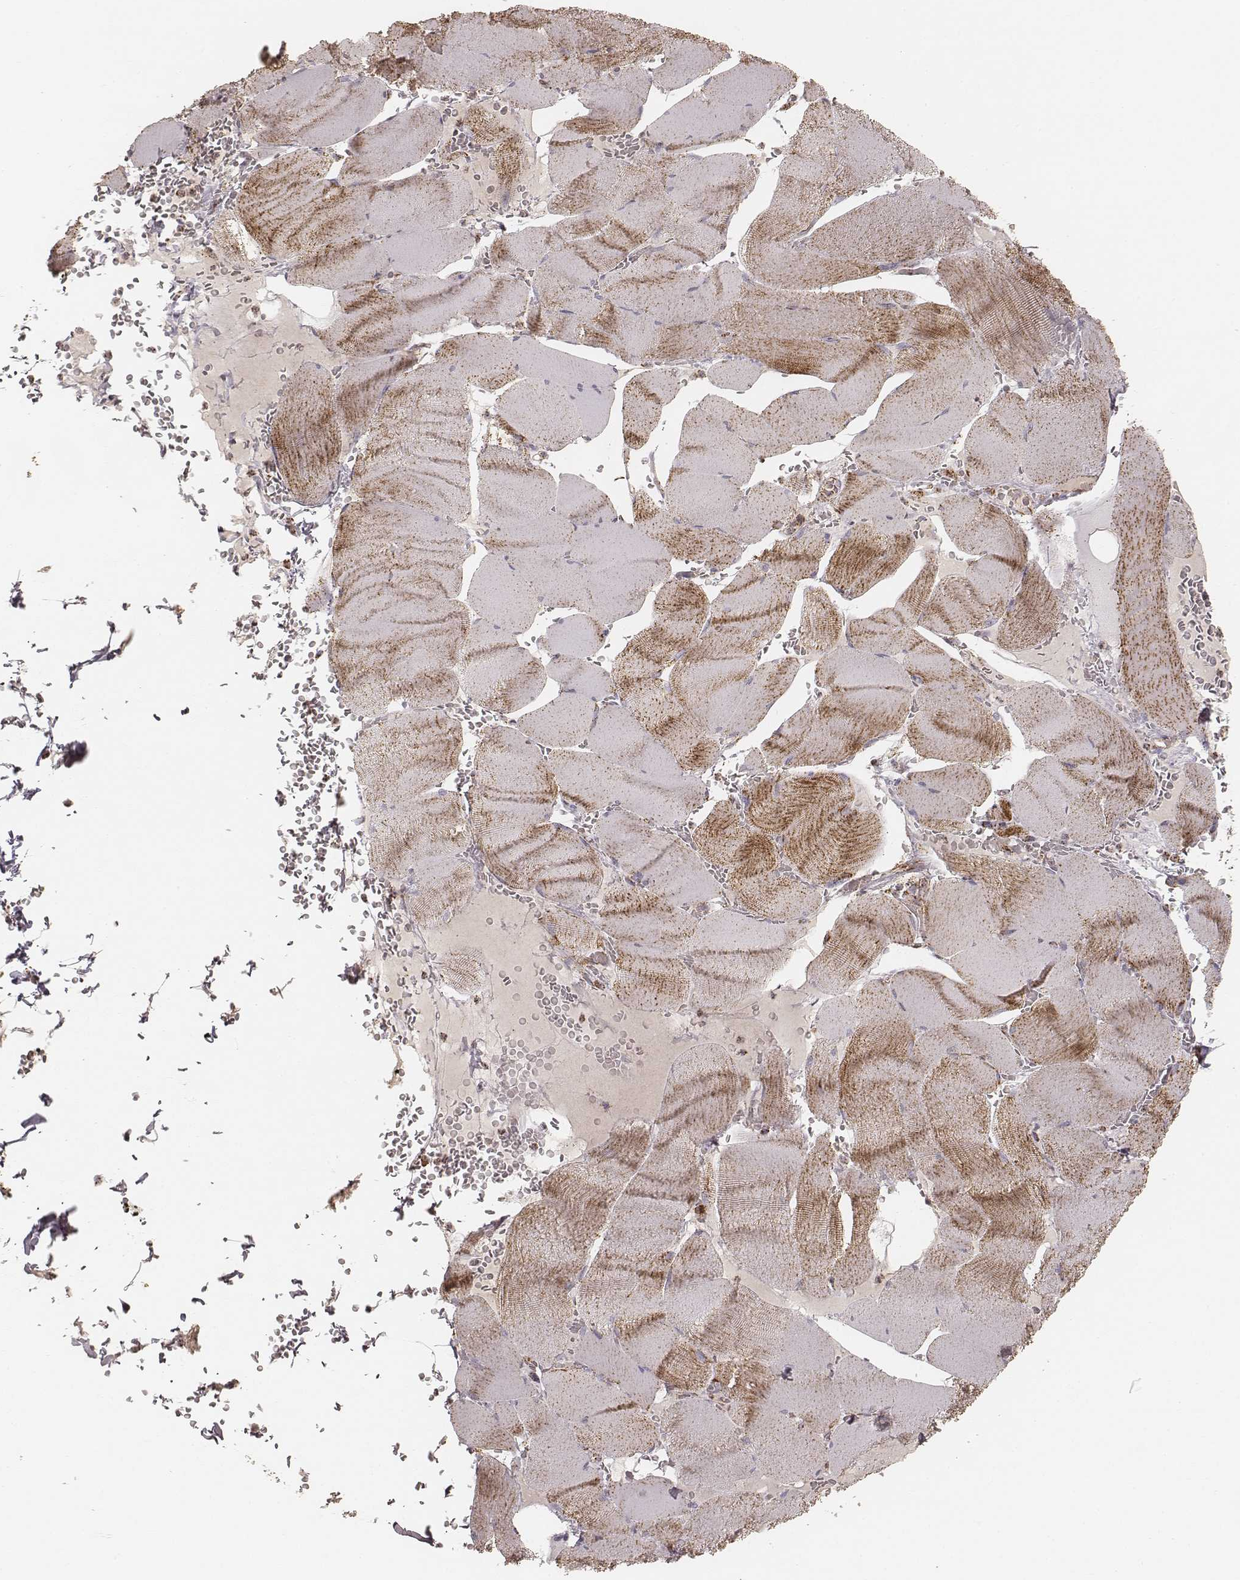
{"staining": {"intensity": "moderate", "quantity": "25%-75%", "location": "cytoplasmic/membranous"}, "tissue": "skeletal muscle", "cell_type": "Myocytes", "image_type": "normal", "snomed": [{"axis": "morphology", "description": "Normal tissue, NOS"}, {"axis": "topography", "description": "Skeletal muscle"}], "caption": "High-magnification brightfield microscopy of unremarkable skeletal muscle stained with DAB (3,3'-diaminobenzidine) (brown) and counterstained with hematoxylin (blue). myocytes exhibit moderate cytoplasmic/membranous positivity is seen in approximately25%-75% of cells.", "gene": "CS", "patient": {"sex": "male", "age": 56}}